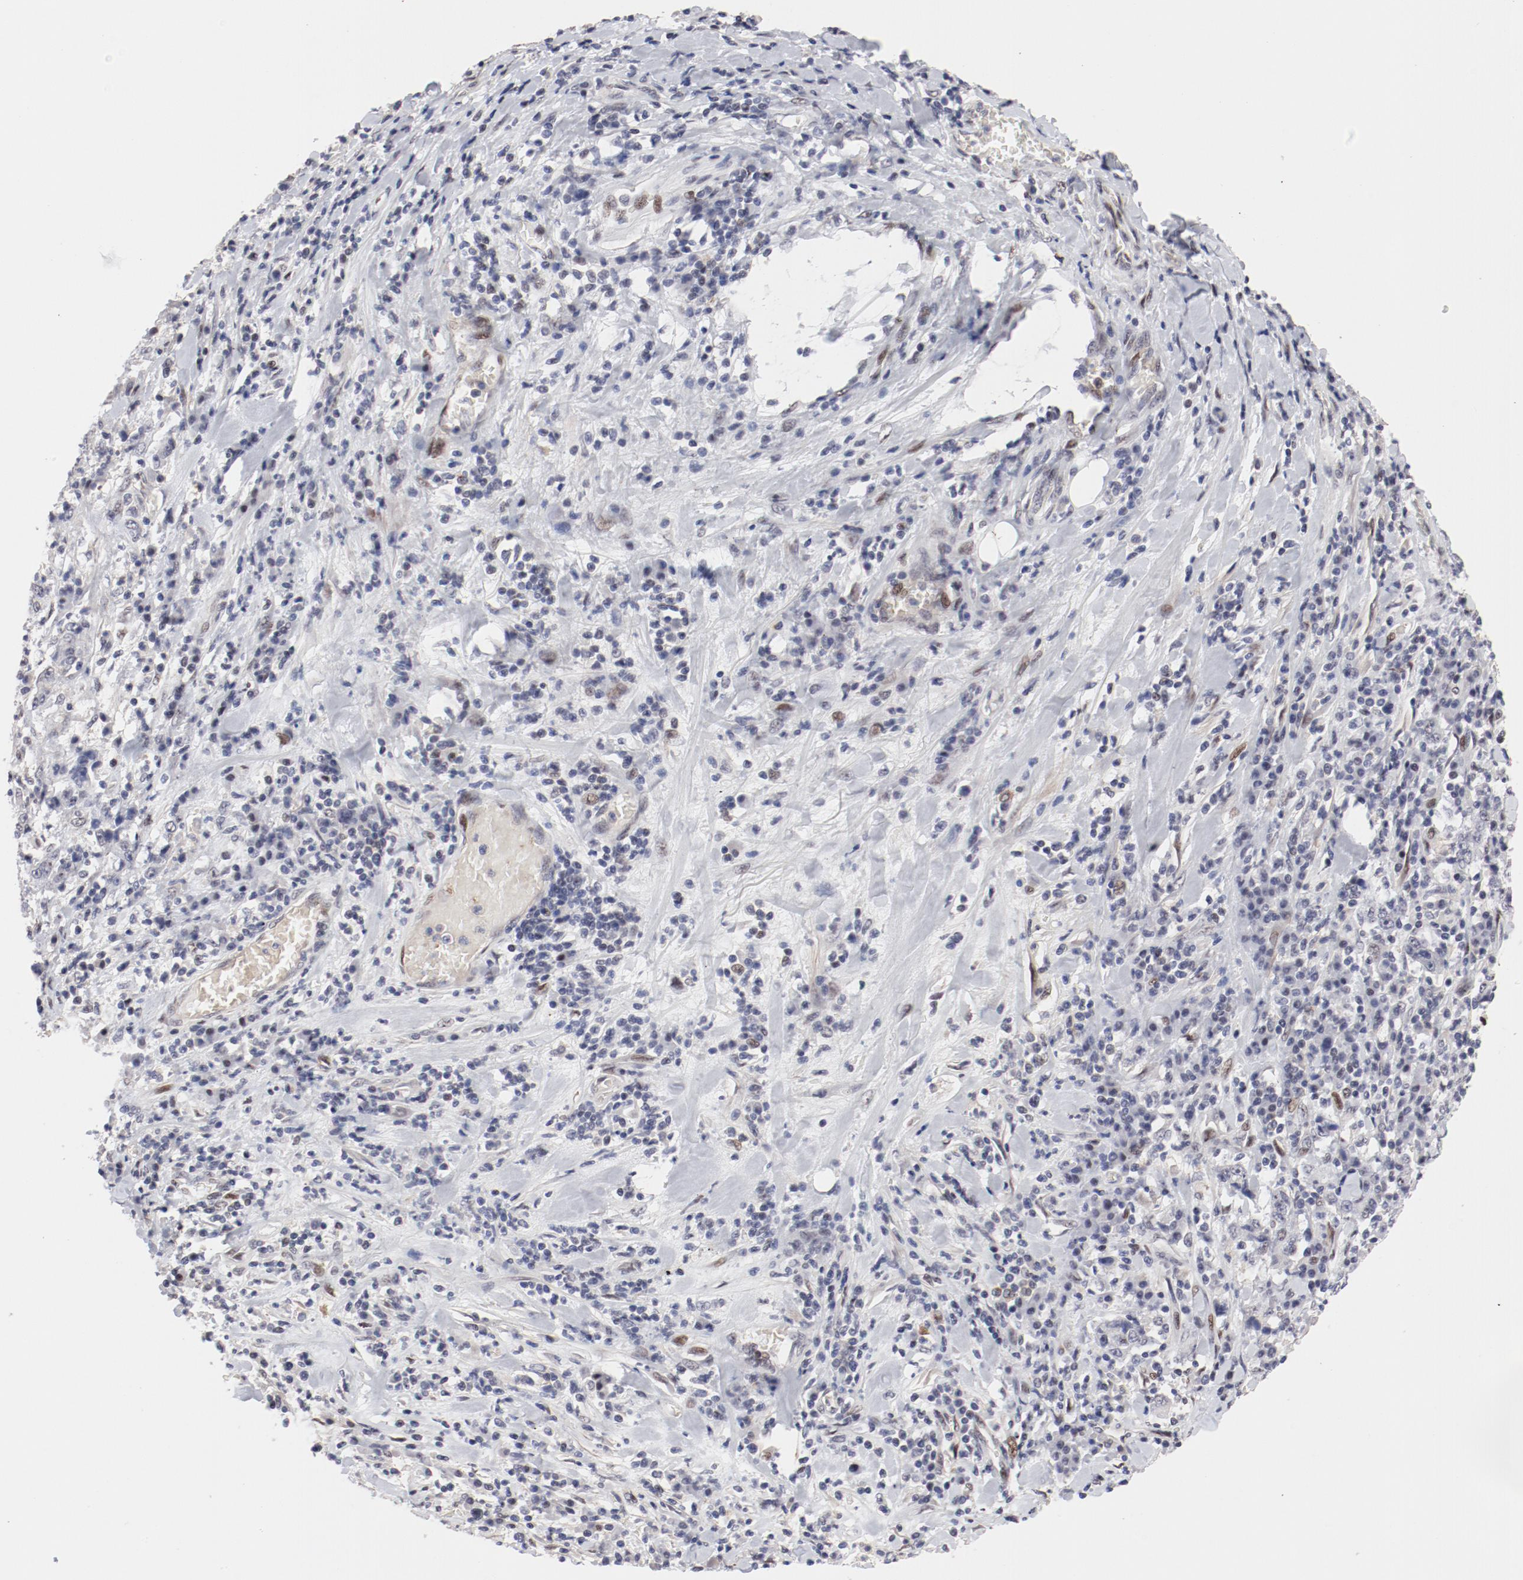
{"staining": {"intensity": "negative", "quantity": "none", "location": "none"}, "tissue": "stomach cancer", "cell_type": "Tumor cells", "image_type": "cancer", "snomed": [{"axis": "morphology", "description": "Normal tissue, NOS"}, {"axis": "morphology", "description": "Adenocarcinoma, NOS"}, {"axis": "topography", "description": "Stomach, upper"}, {"axis": "topography", "description": "Stomach"}], "caption": "Immunohistochemistry histopathology image of neoplastic tissue: human stomach cancer stained with DAB demonstrates no significant protein positivity in tumor cells.", "gene": "FSCB", "patient": {"sex": "male", "age": 59}}